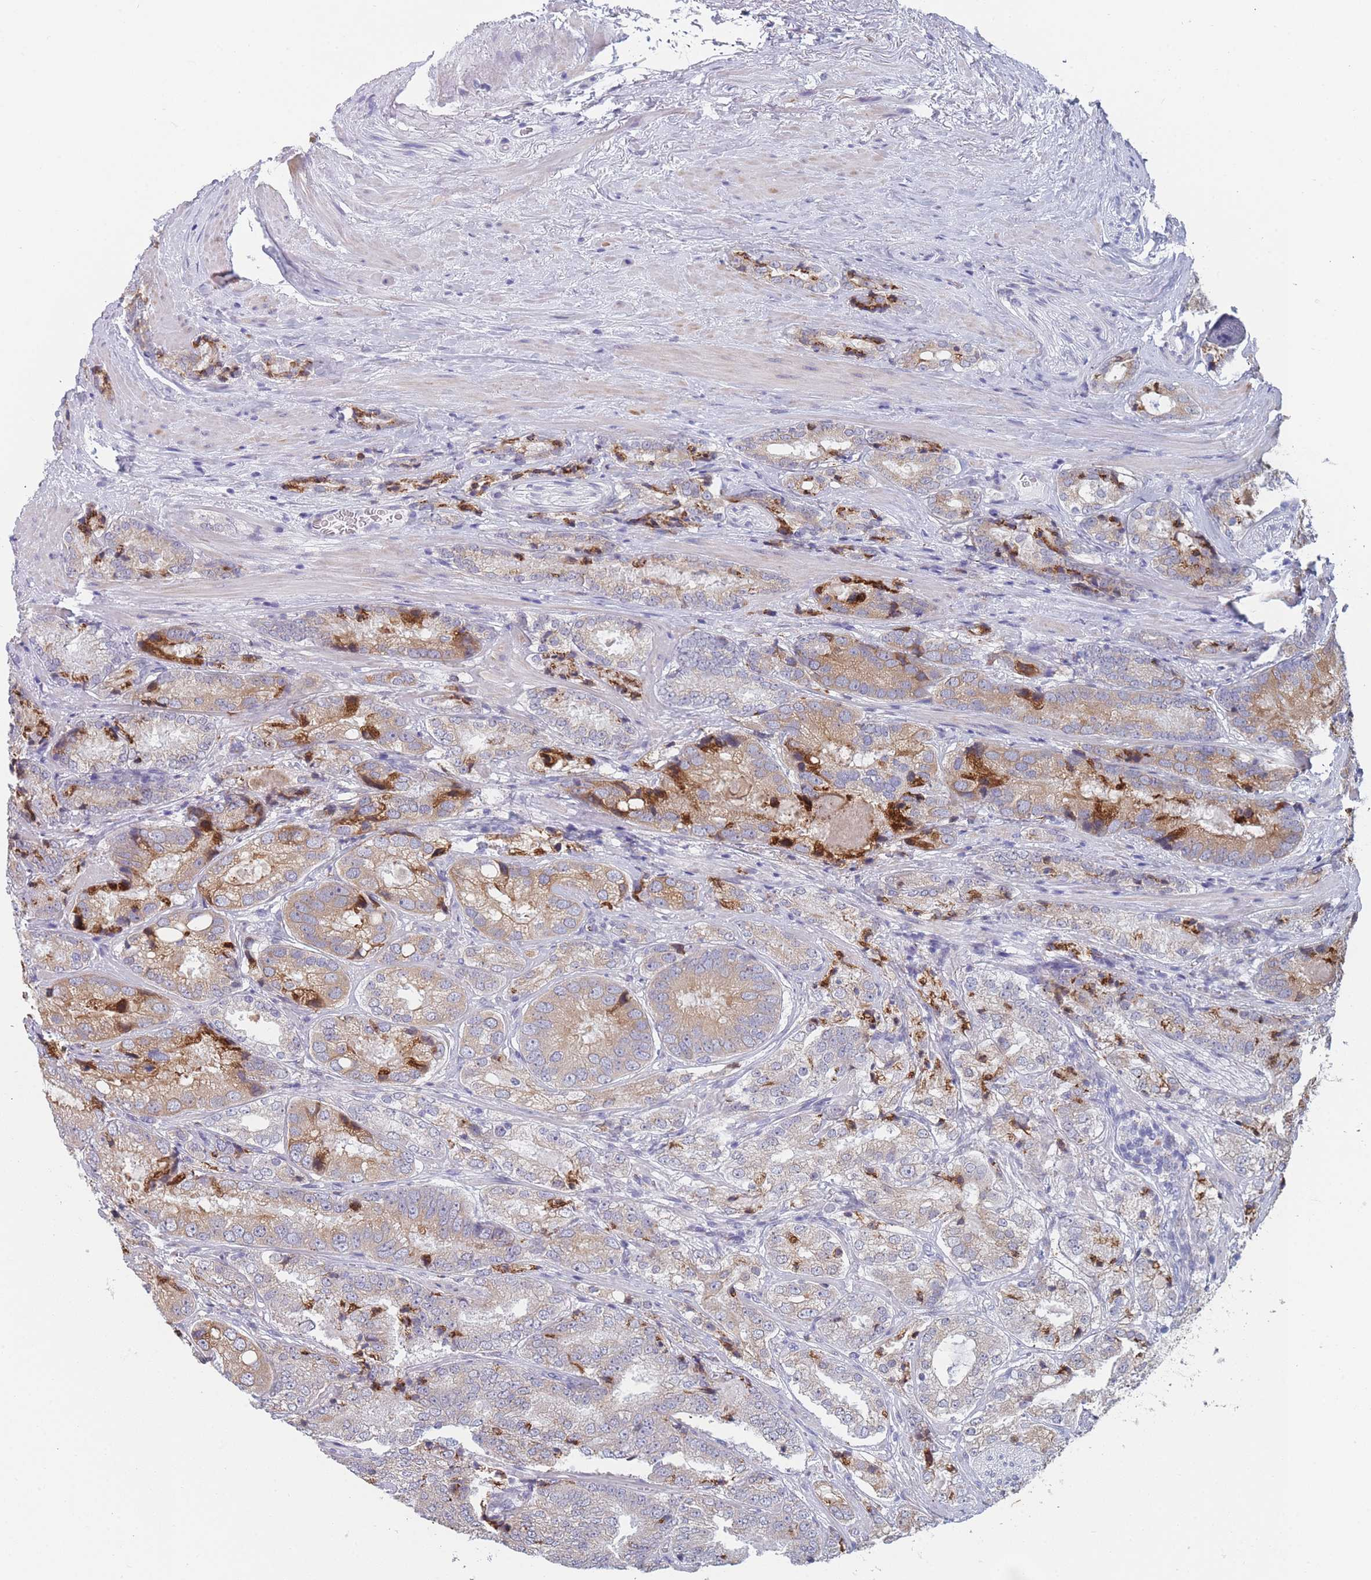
{"staining": {"intensity": "moderate", "quantity": "25%-75%", "location": "cytoplasmic/membranous"}, "tissue": "prostate cancer", "cell_type": "Tumor cells", "image_type": "cancer", "snomed": [{"axis": "morphology", "description": "Adenocarcinoma, High grade"}, {"axis": "topography", "description": "Prostate"}], "caption": "Protein expression analysis of human prostate cancer (high-grade adenocarcinoma) reveals moderate cytoplasmic/membranous expression in about 25%-75% of tumor cells.", "gene": "TMED10", "patient": {"sex": "male", "age": 63}}